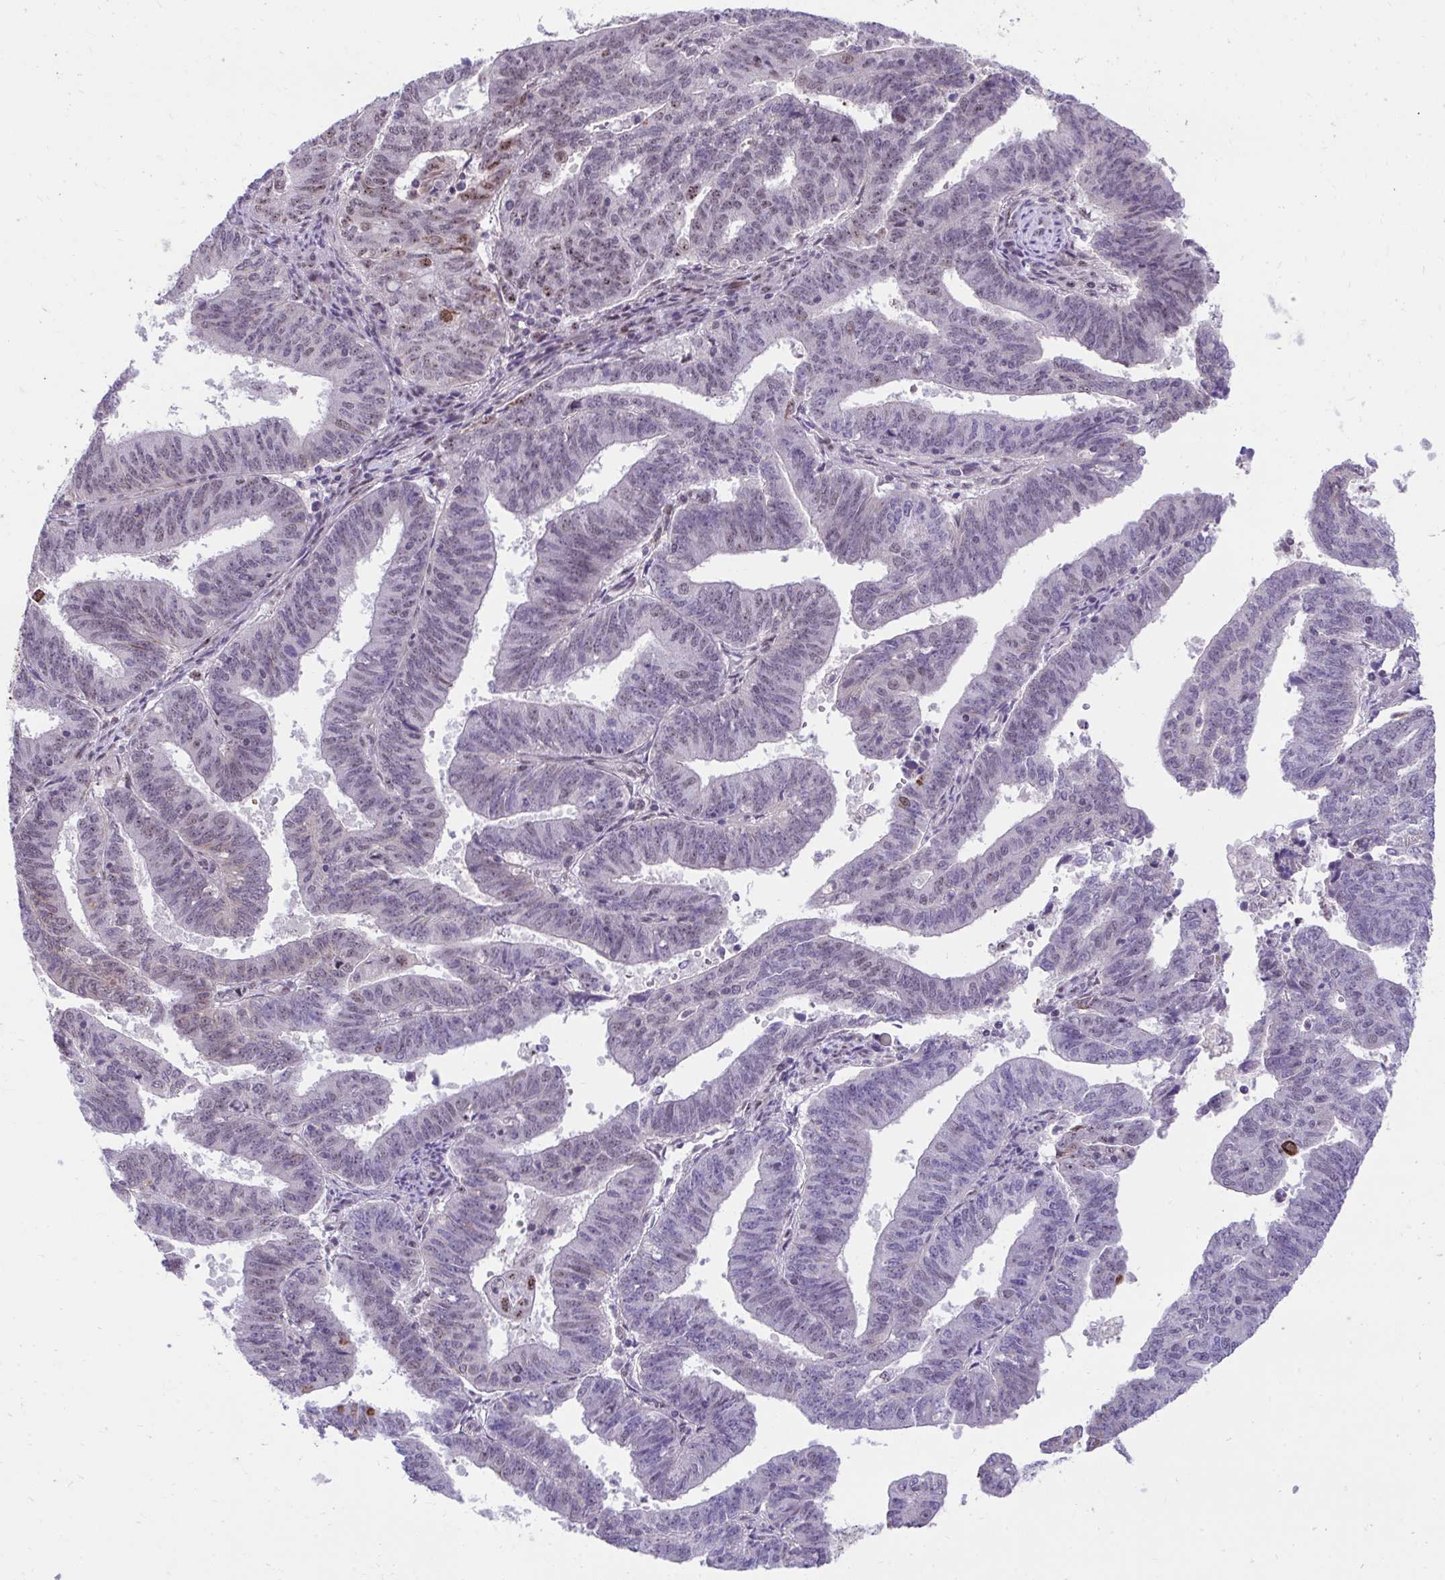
{"staining": {"intensity": "strong", "quantity": "<25%", "location": "nuclear"}, "tissue": "endometrial cancer", "cell_type": "Tumor cells", "image_type": "cancer", "snomed": [{"axis": "morphology", "description": "Adenocarcinoma, NOS"}, {"axis": "topography", "description": "Endometrium"}], "caption": "Immunohistochemical staining of endometrial cancer (adenocarcinoma) demonstrates medium levels of strong nuclear expression in approximately <25% of tumor cells. (DAB (3,3'-diaminobenzidine) IHC with brightfield microscopy, high magnification).", "gene": "HOXA4", "patient": {"sex": "female", "age": 82}}